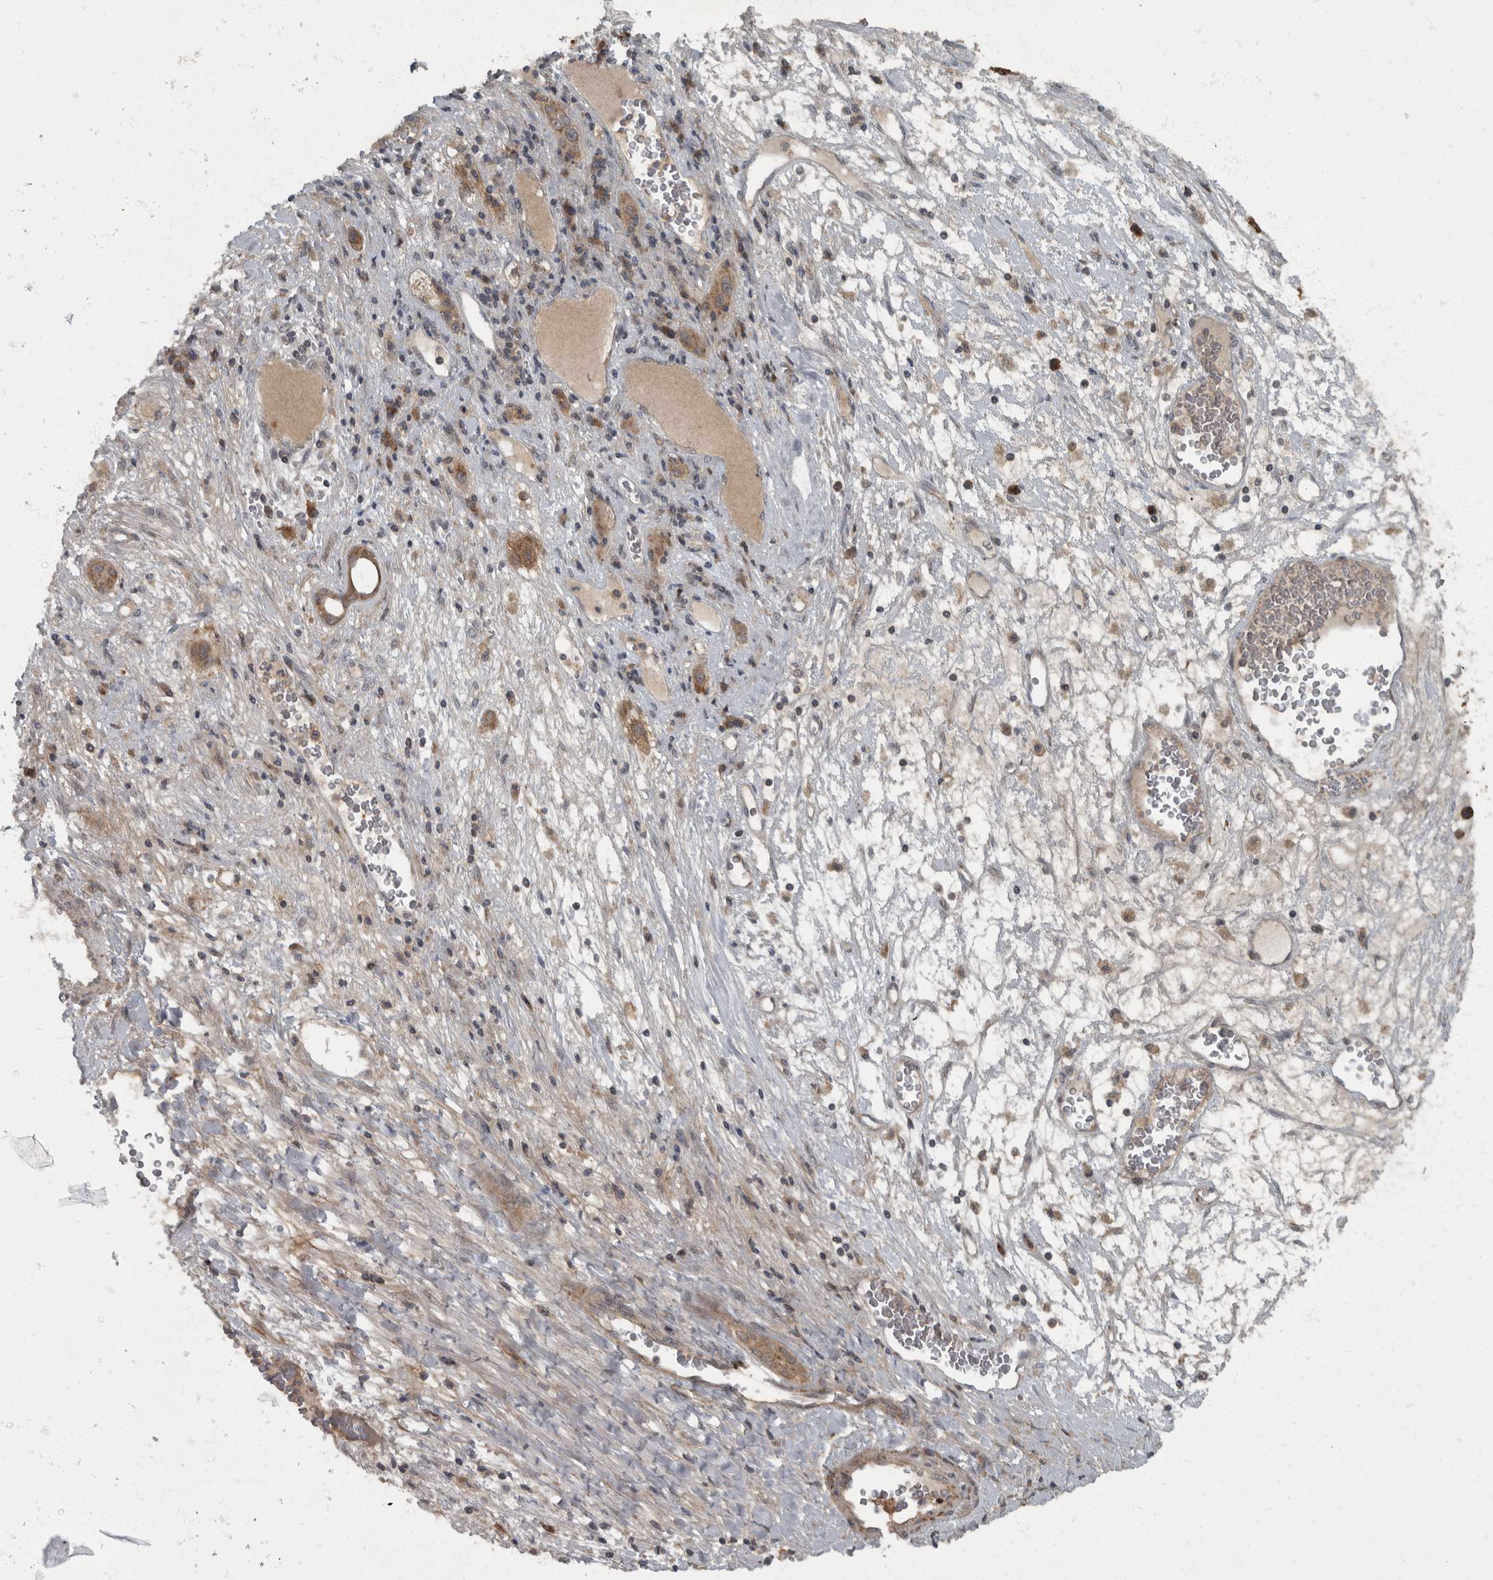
{"staining": {"intensity": "moderate", "quantity": ">75%", "location": "cytoplasmic/membranous"}, "tissue": "liver cancer", "cell_type": "Tumor cells", "image_type": "cancer", "snomed": [{"axis": "morphology", "description": "Carcinoma, Hepatocellular, NOS"}, {"axis": "topography", "description": "Liver"}], "caption": "Immunohistochemistry staining of liver cancer (hepatocellular carcinoma), which displays medium levels of moderate cytoplasmic/membranous expression in approximately >75% of tumor cells indicating moderate cytoplasmic/membranous protein positivity. The staining was performed using DAB (3,3'-diaminobenzidine) (brown) for protein detection and nuclei were counterstained in hematoxylin (blue).", "gene": "RABGGTB", "patient": {"sex": "female", "age": 73}}